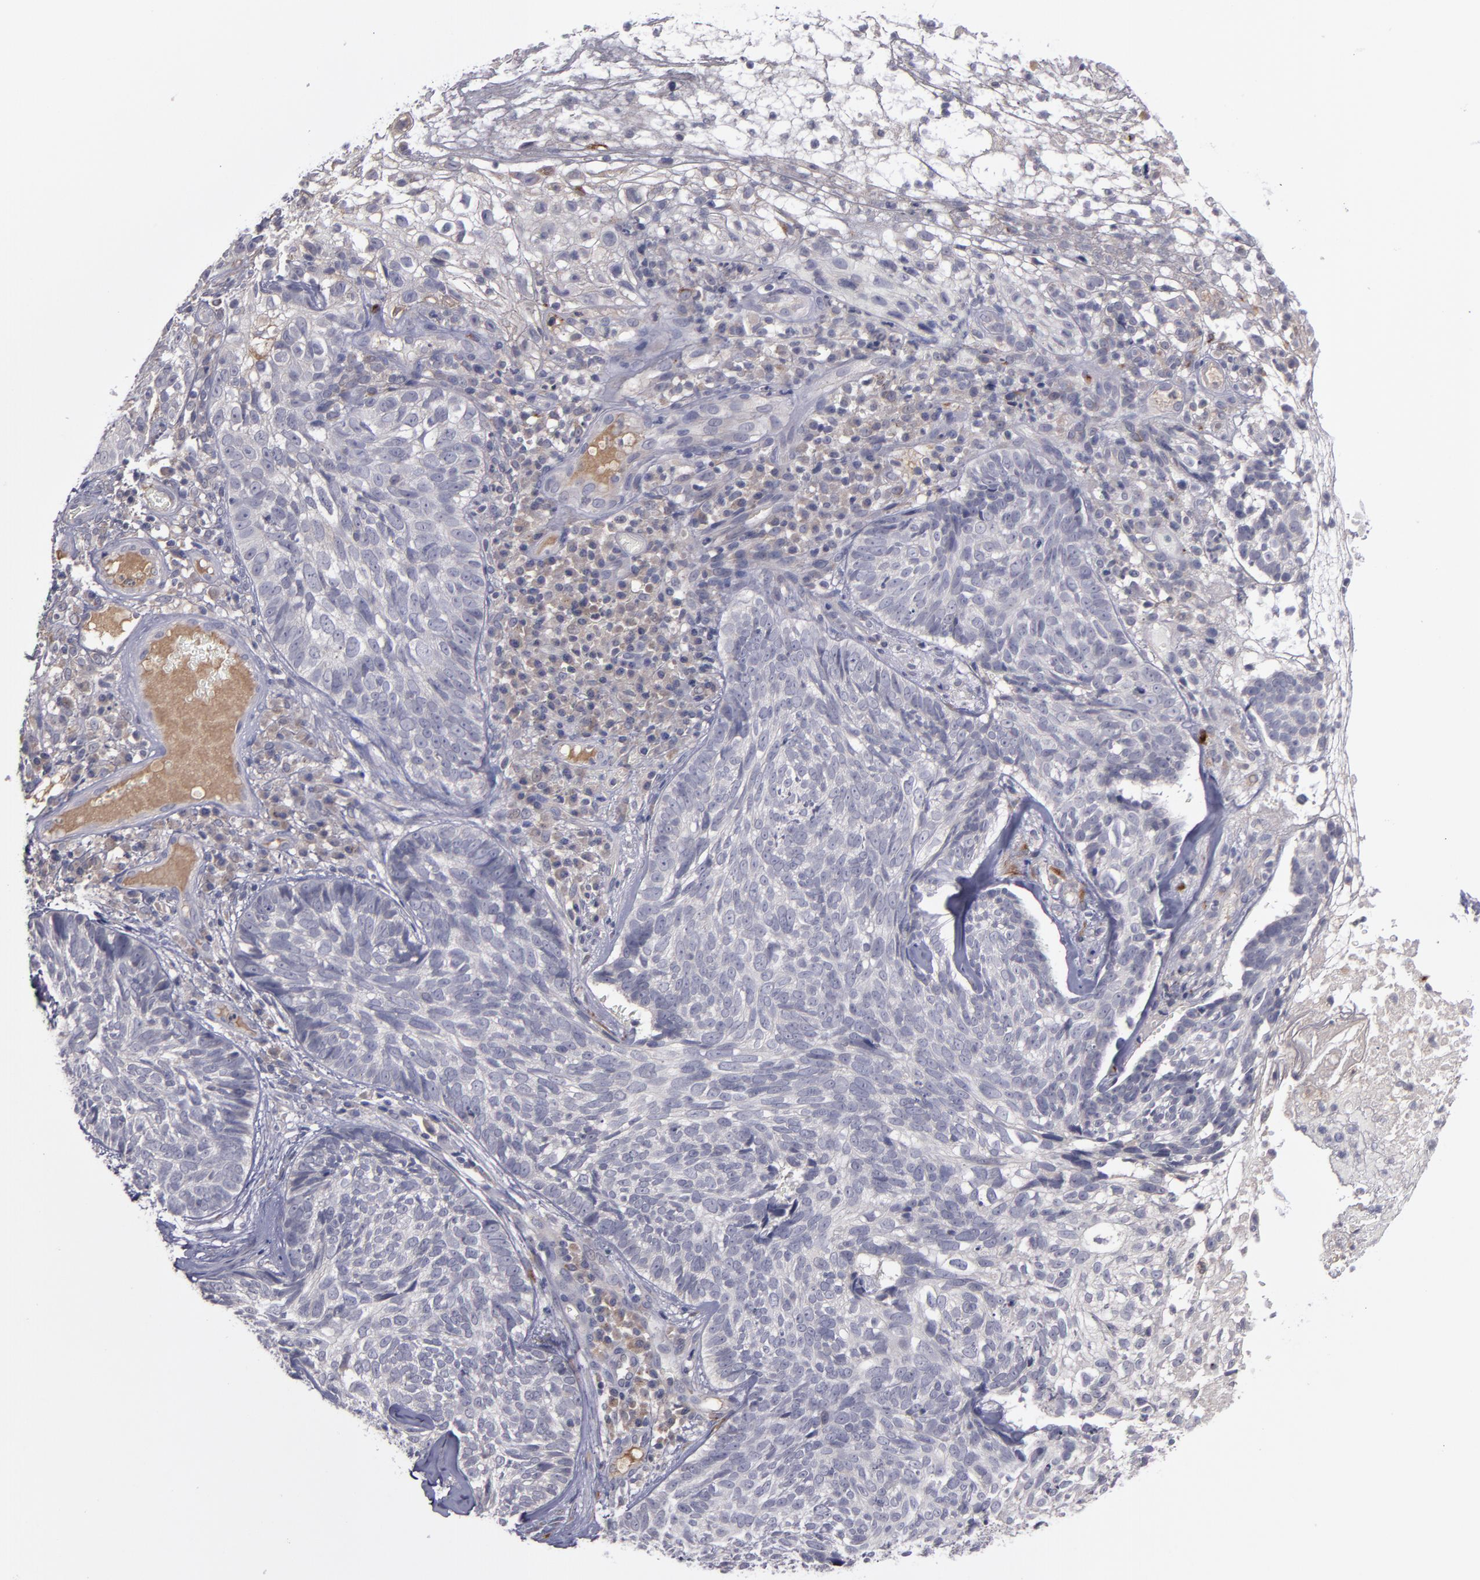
{"staining": {"intensity": "negative", "quantity": "none", "location": "none"}, "tissue": "skin cancer", "cell_type": "Tumor cells", "image_type": "cancer", "snomed": [{"axis": "morphology", "description": "Basal cell carcinoma"}, {"axis": "topography", "description": "Skin"}], "caption": "Skin basal cell carcinoma was stained to show a protein in brown. There is no significant positivity in tumor cells.", "gene": "MMP11", "patient": {"sex": "male", "age": 72}}